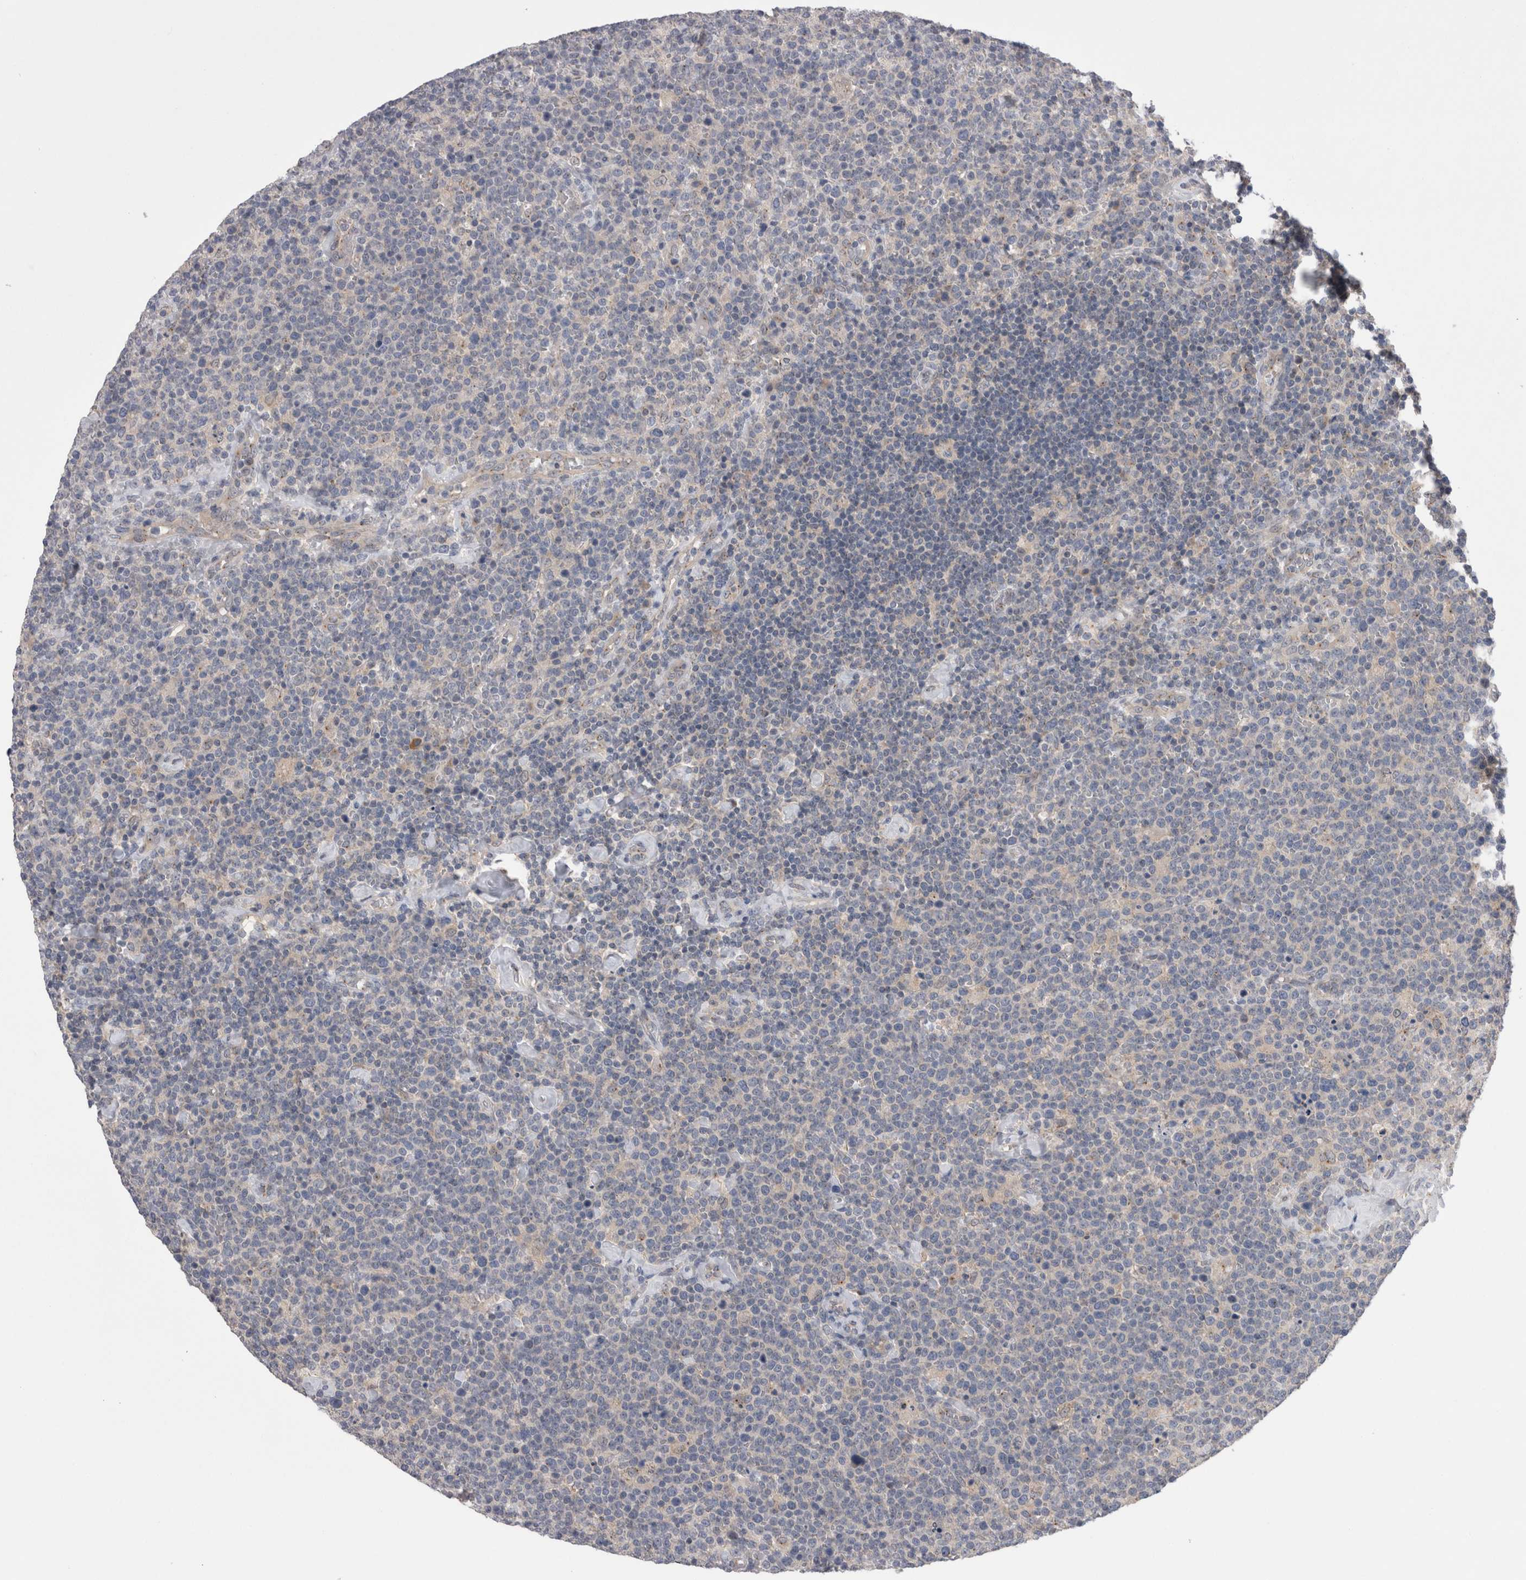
{"staining": {"intensity": "negative", "quantity": "none", "location": "none"}, "tissue": "lymphoma", "cell_type": "Tumor cells", "image_type": "cancer", "snomed": [{"axis": "morphology", "description": "Malignant lymphoma, non-Hodgkin's type, High grade"}, {"axis": "topography", "description": "Lymph node"}], "caption": "High magnification brightfield microscopy of malignant lymphoma, non-Hodgkin's type (high-grade) stained with DAB (brown) and counterstained with hematoxylin (blue): tumor cells show no significant expression.", "gene": "DCTN6", "patient": {"sex": "male", "age": 61}}